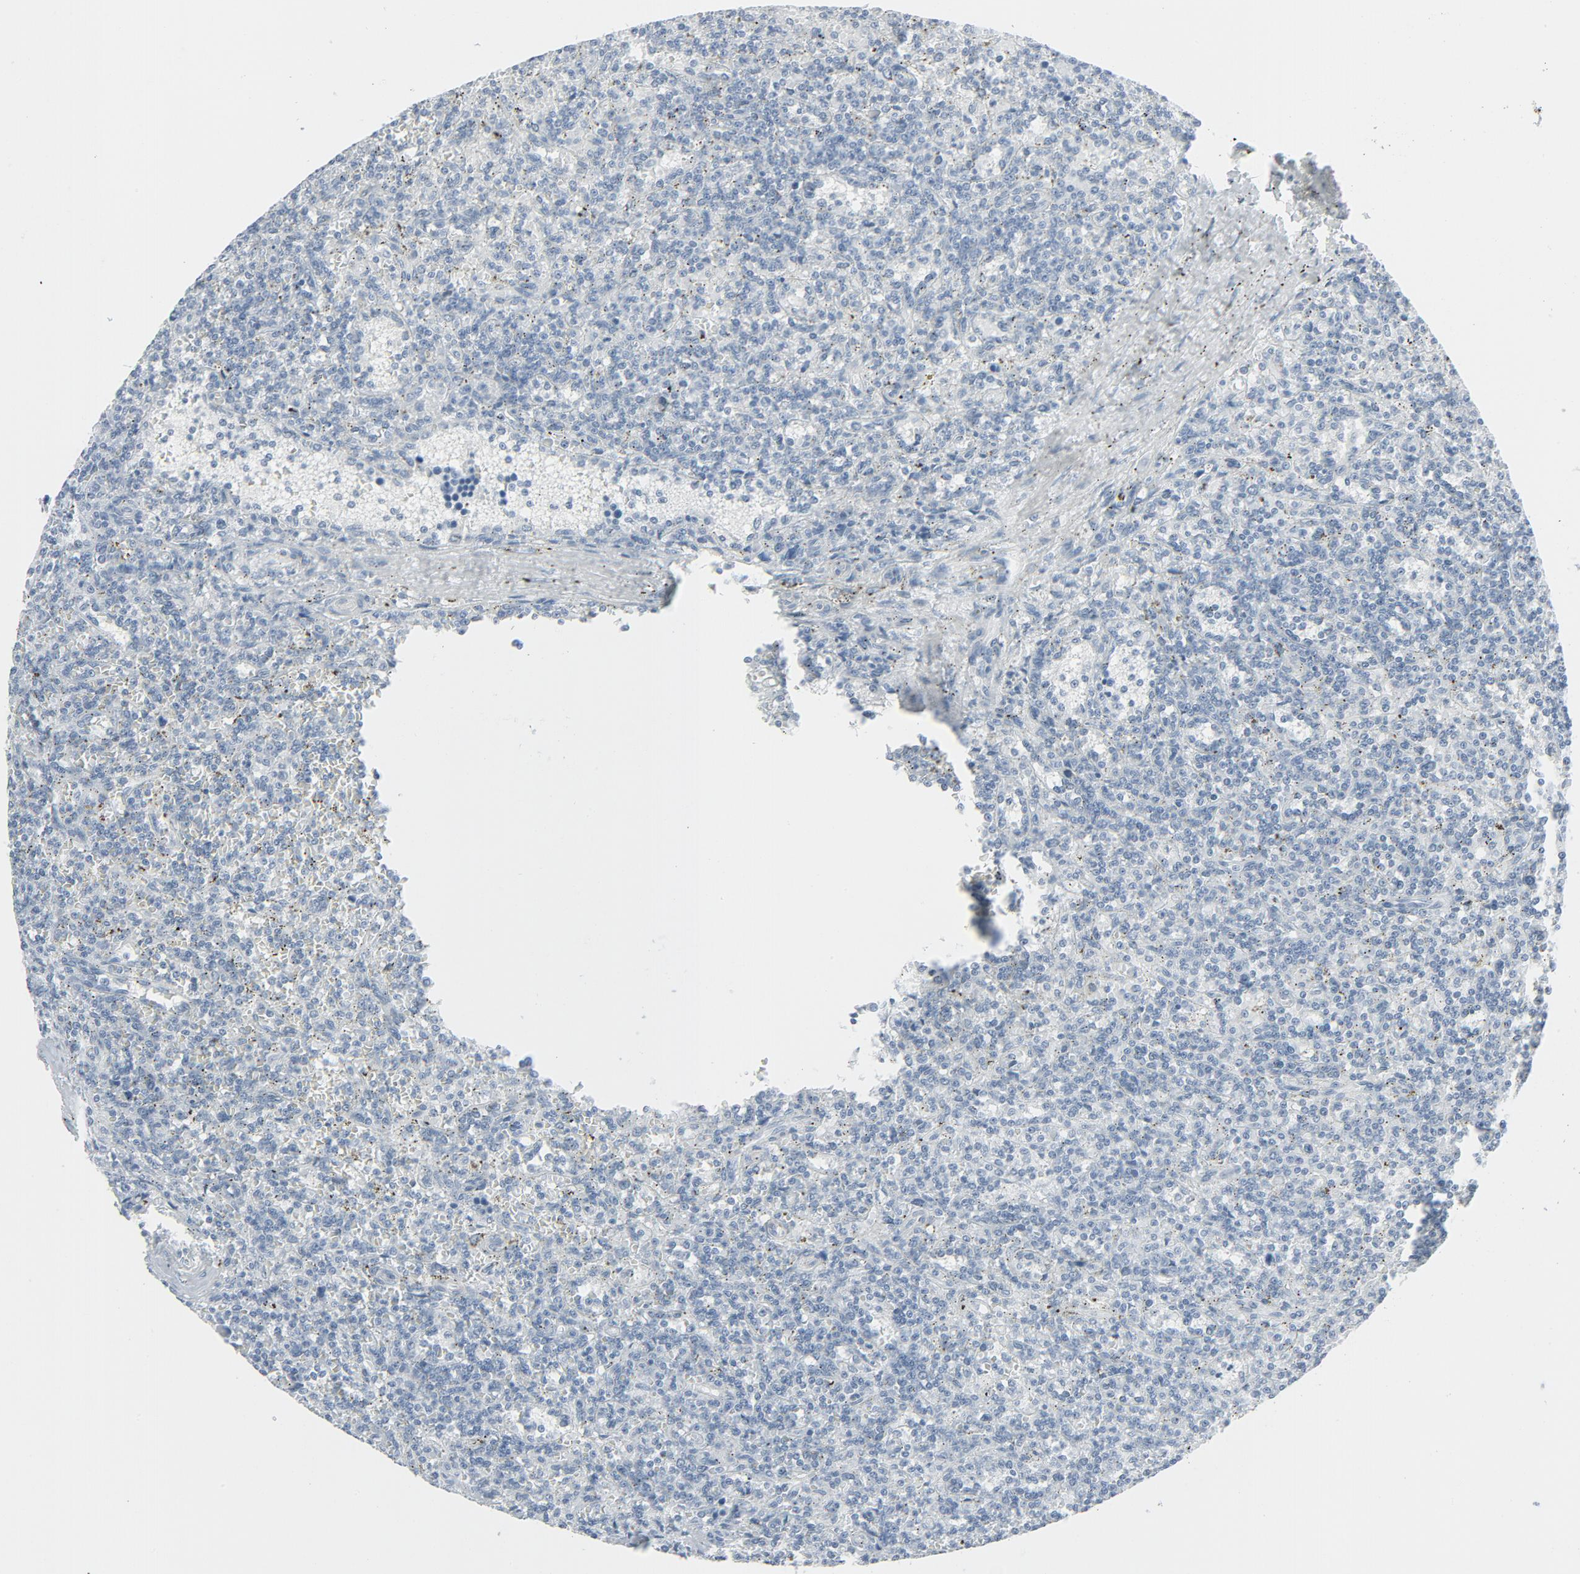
{"staining": {"intensity": "negative", "quantity": "none", "location": "none"}, "tissue": "lymphoma", "cell_type": "Tumor cells", "image_type": "cancer", "snomed": [{"axis": "morphology", "description": "Malignant lymphoma, non-Hodgkin's type, Low grade"}, {"axis": "topography", "description": "Spleen"}], "caption": "DAB immunohistochemical staining of human lymphoma shows no significant positivity in tumor cells.", "gene": "FGFR3", "patient": {"sex": "male", "age": 73}}